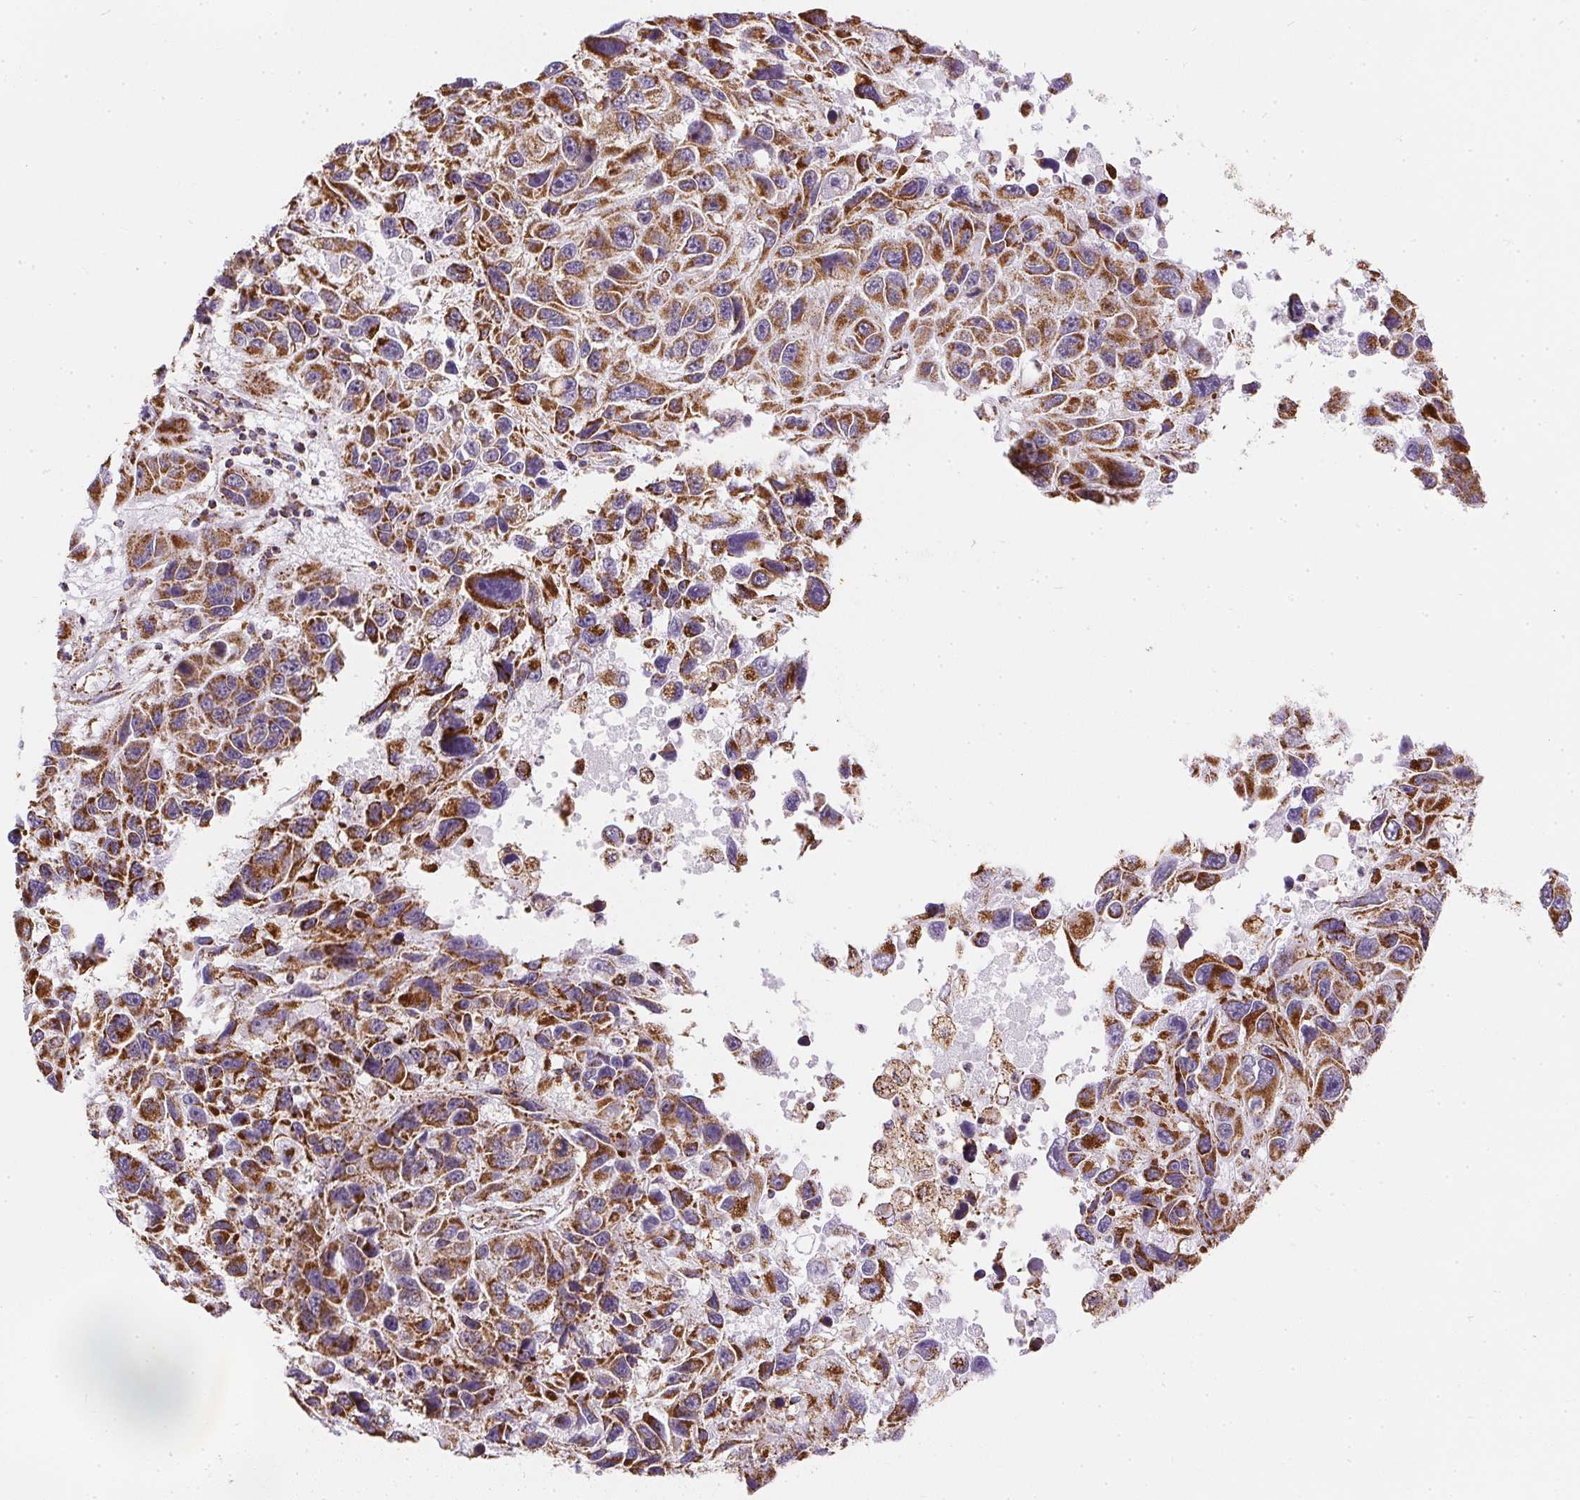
{"staining": {"intensity": "strong", "quantity": ">75%", "location": "cytoplasmic/membranous"}, "tissue": "melanoma", "cell_type": "Tumor cells", "image_type": "cancer", "snomed": [{"axis": "morphology", "description": "Malignant melanoma, NOS"}, {"axis": "topography", "description": "Skin"}], "caption": "Tumor cells reveal high levels of strong cytoplasmic/membranous positivity in approximately >75% of cells in malignant melanoma.", "gene": "MAPK11", "patient": {"sex": "male", "age": 53}}